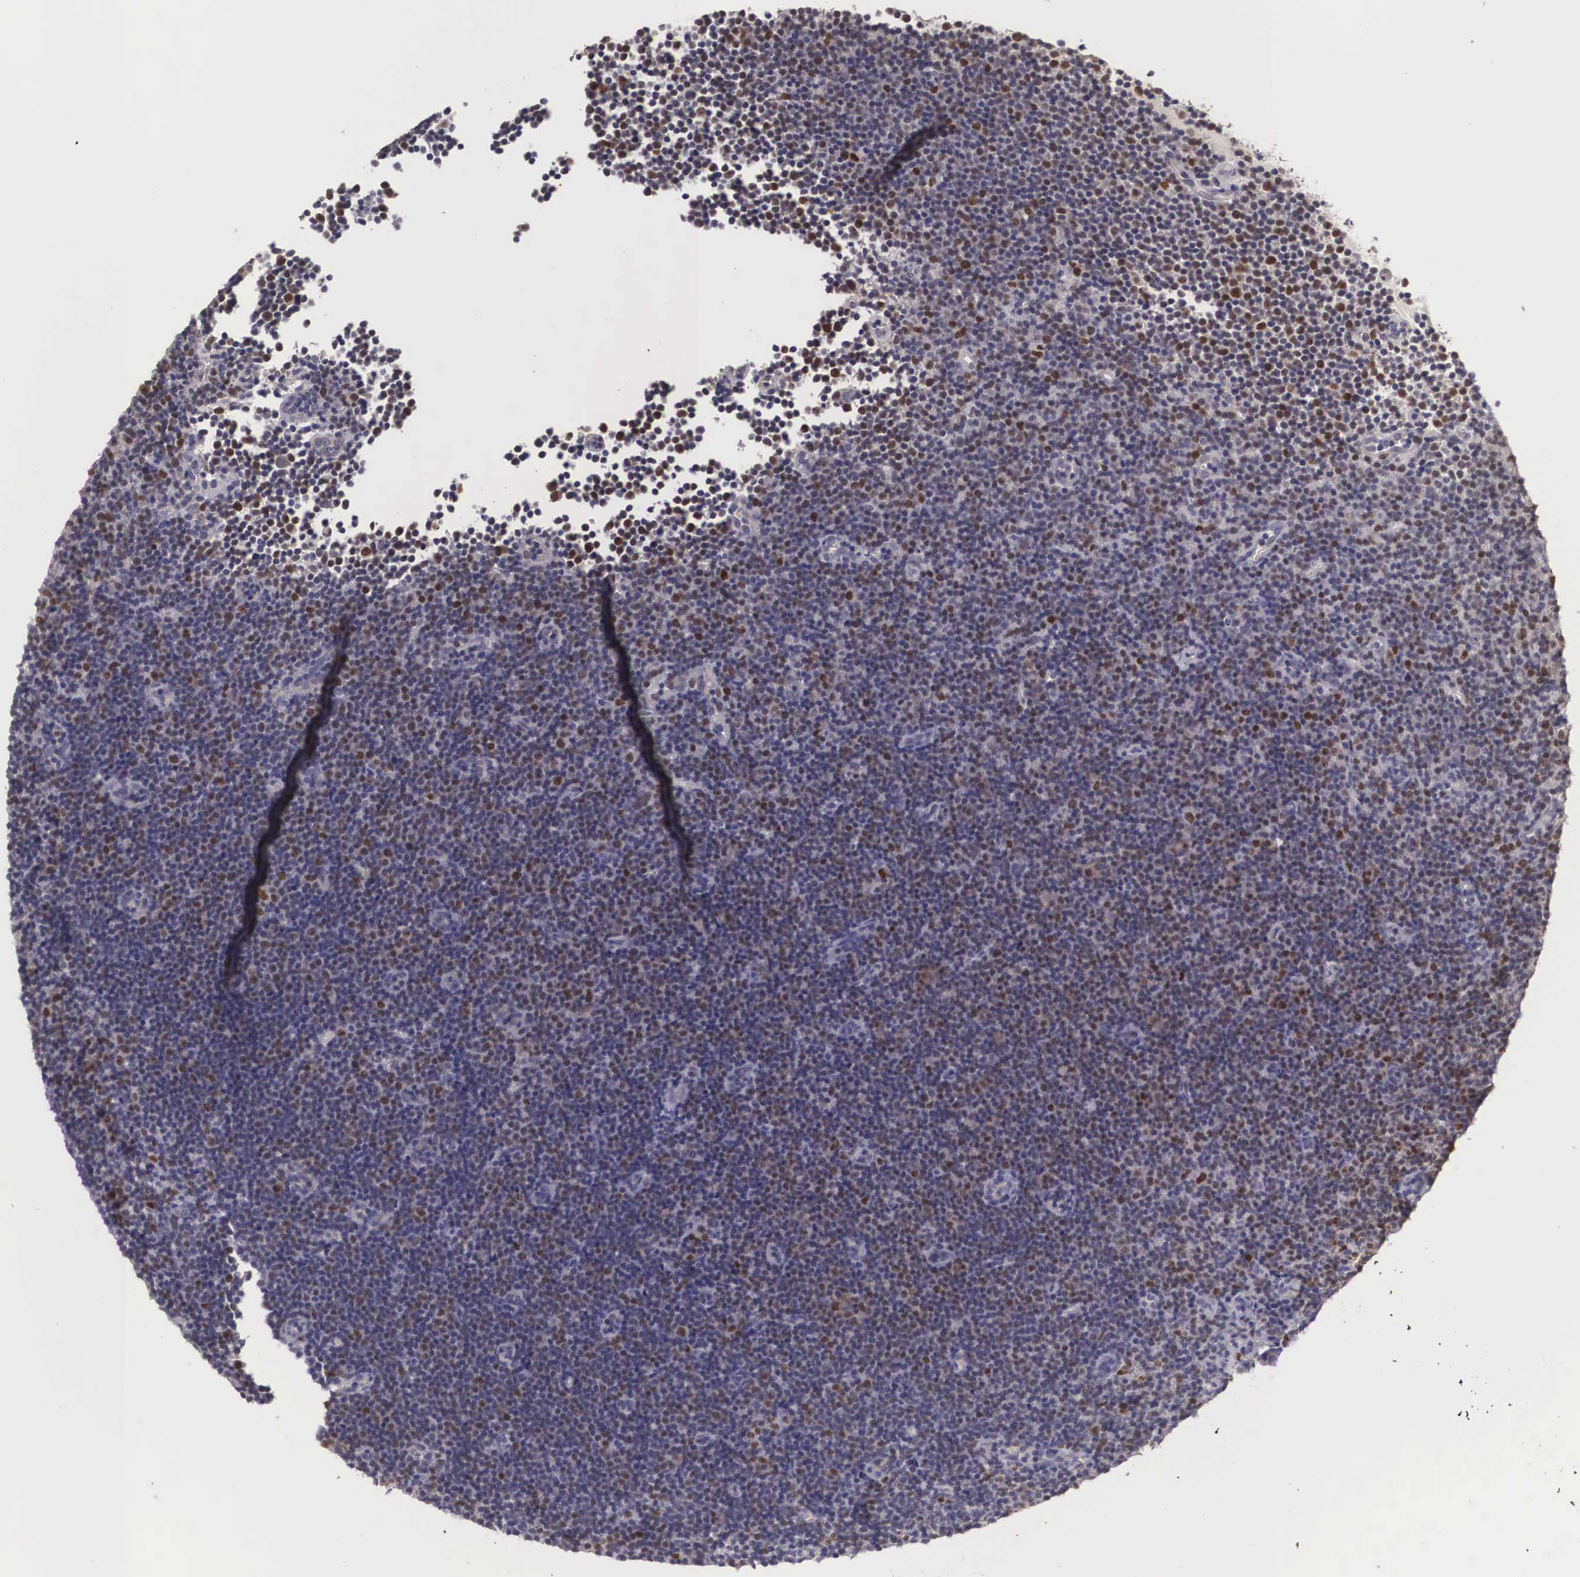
{"staining": {"intensity": "moderate", "quantity": "25%-75%", "location": "nuclear"}, "tissue": "lymphoma", "cell_type": "Tumor cells", "image_type": "cancer", "snomed": [{"axis": "morphology", "description": "Malignant lymphoma, non-Hodgkin's type, Low grade"}, {"axis": "topography", "description": "Lymph node"}], "caption": "Lymphoma stained for a protein (brown) reveals moderate nuclear positive positivity in approximately 25%-75% of tumor cells.", "gene": "ENOX2", "patient": {"sex": "male", "age": 57}}